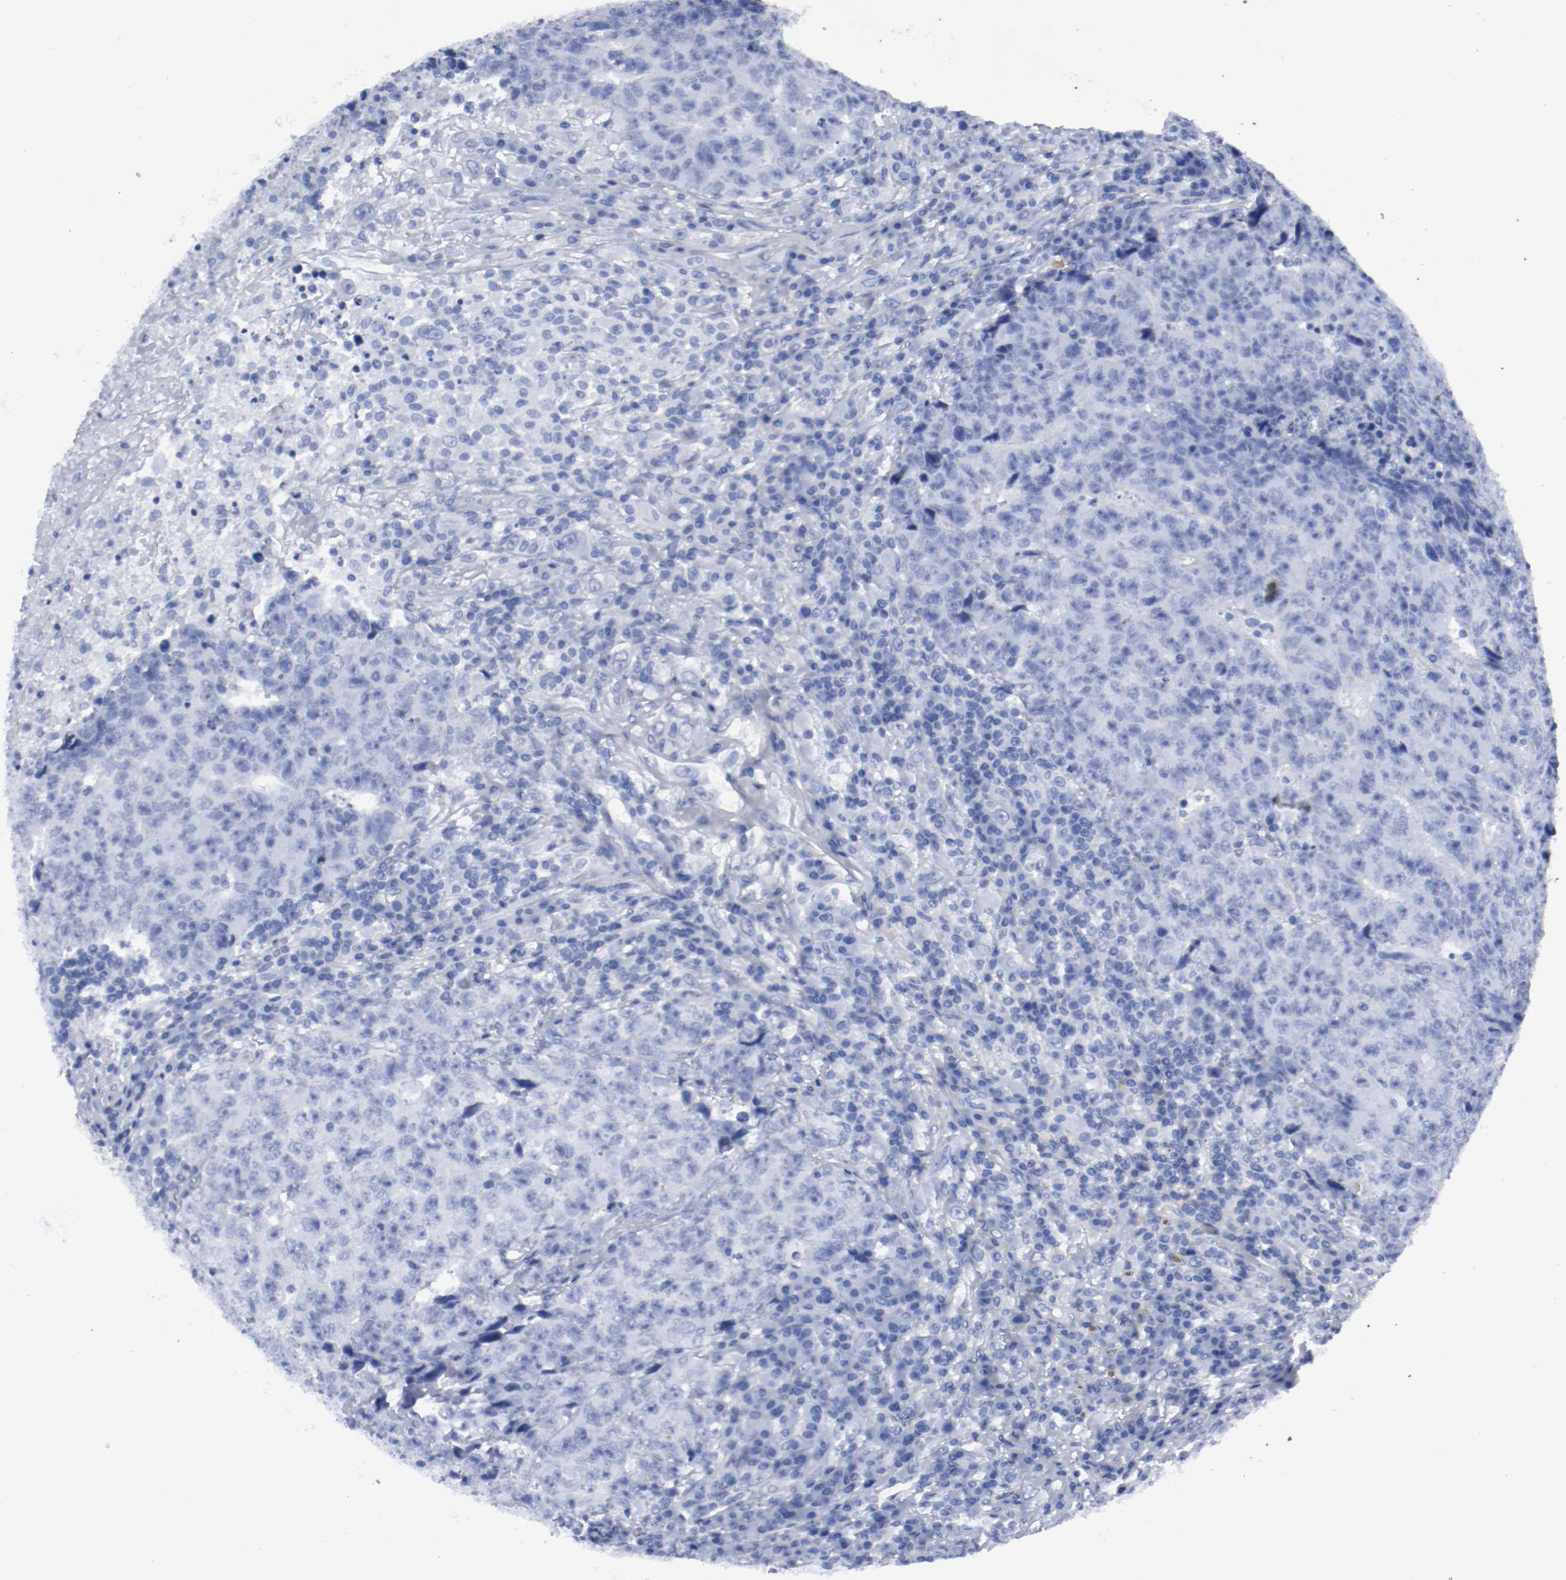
{"staining": {"intensity": "negative", "quantity": "none", "location": "none"}, "tissue": "testis cancer", "cell_type": "Tumor cells", "image_type": "cancer", "snomed": [{"axis": "morphology", "description": "Necrosis, NOS"}, {"axis": "morphology", "description": "Carcinoma, Embryonal, NOS"}, {"axis": "topography", "description": "Testis"}], "caption": "Testis embryonal carcinoma stained for a protein using immunohistochemistry (IHC) exhibits no expression tumor cells.", "gene": "TSPAN6", "patient": {"sex": "male", "age": 19}}